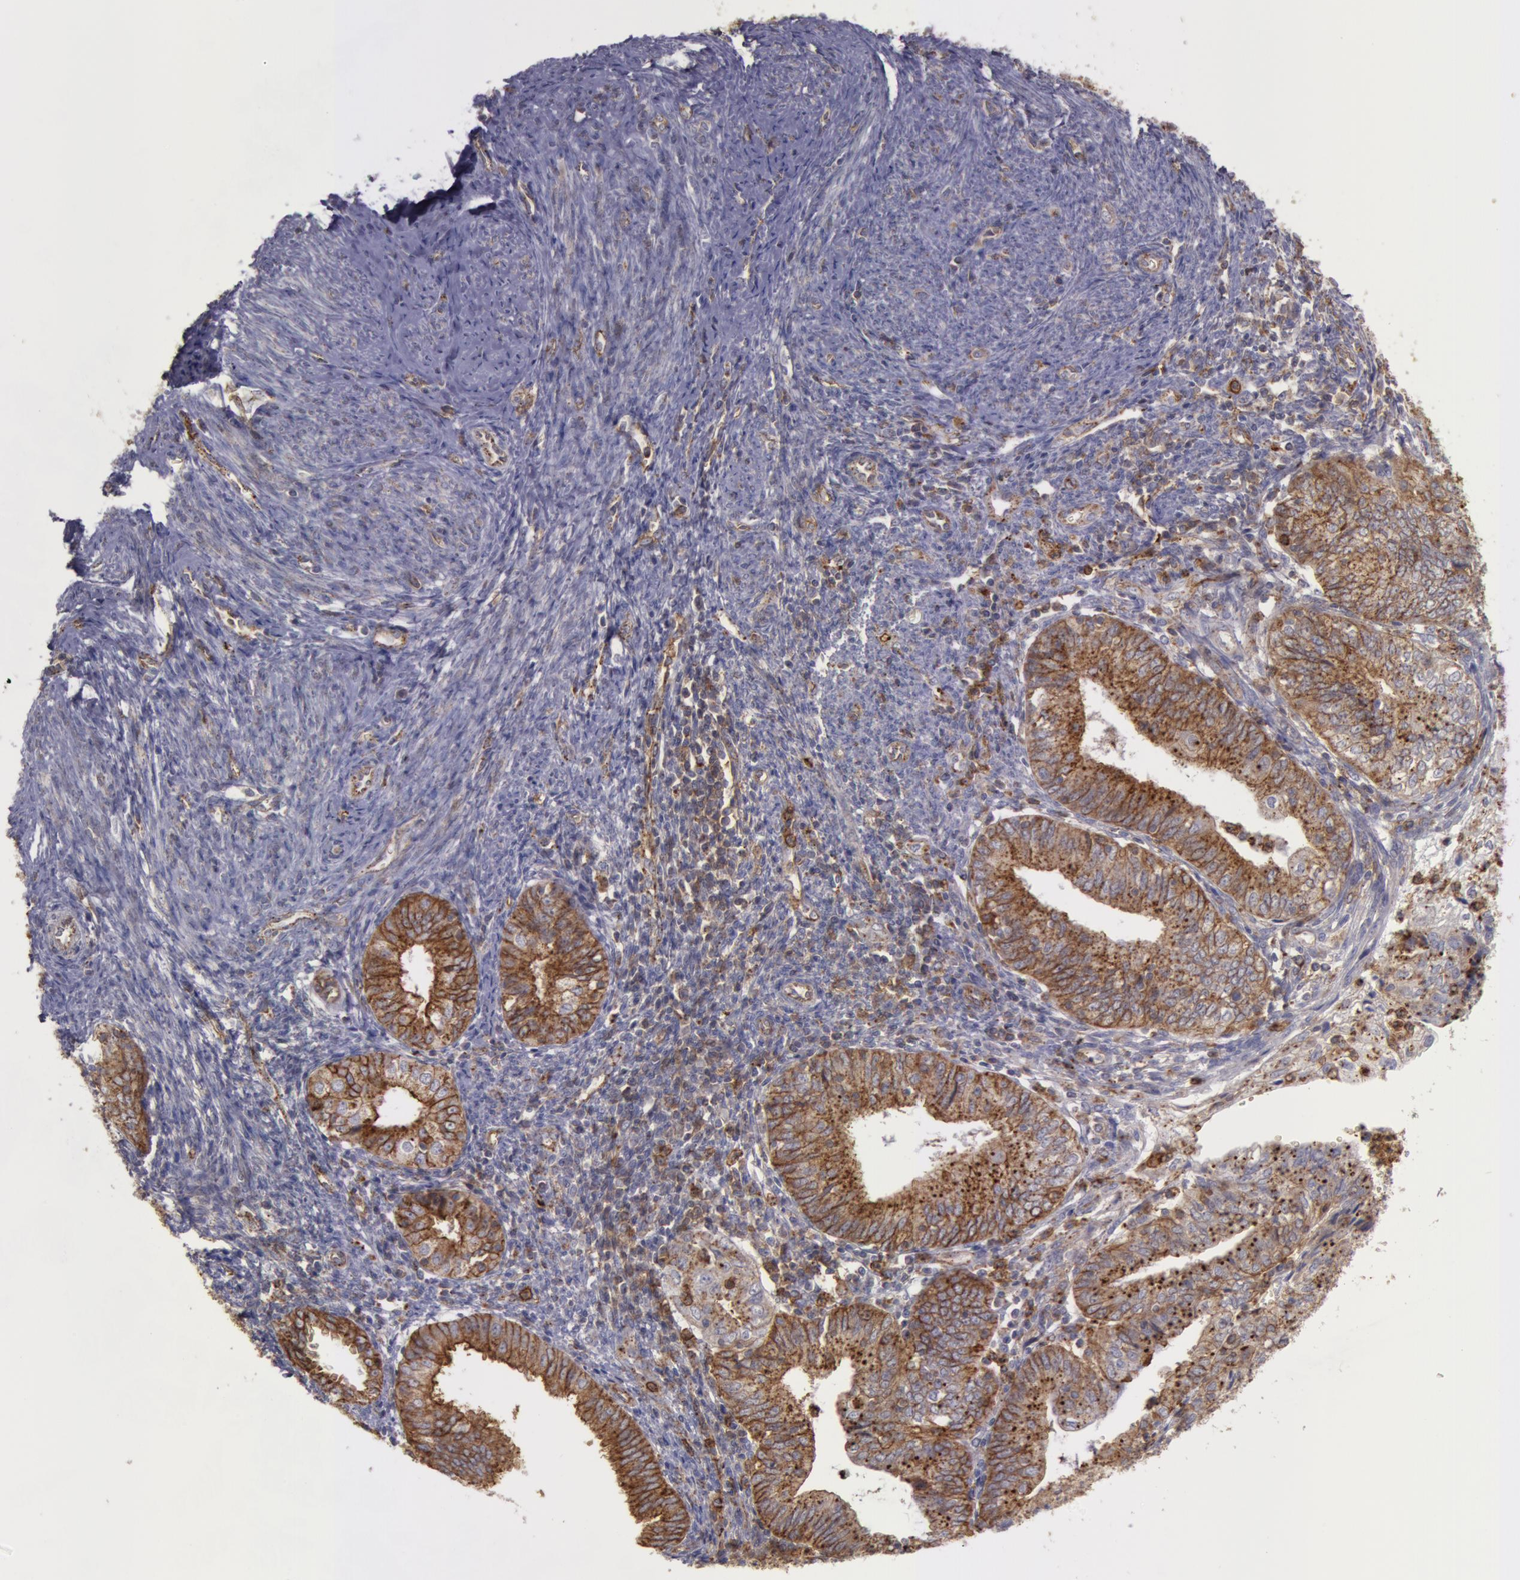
{"staining": {"intensity": "moderate", "quantity": ">75%", "location": "cytoplasmic/membranous"}, "tissue": "endometrial cancer", "cell_type": "Tumor cells", "image_type": "cancer", "snomed": [{"axis": "morphology", "description": "Adenocarcinoma, NOS"}, {"axis": "topography", "description": "Endometrium"}], "caption": "Endometrial cancer stained with a brown dye displays moderate cytoplasmic/membranous positive expression in approximately >75% of tumor cells.", "gene": "FLOT2", "patient": {"sex": "female", "age": 55}}